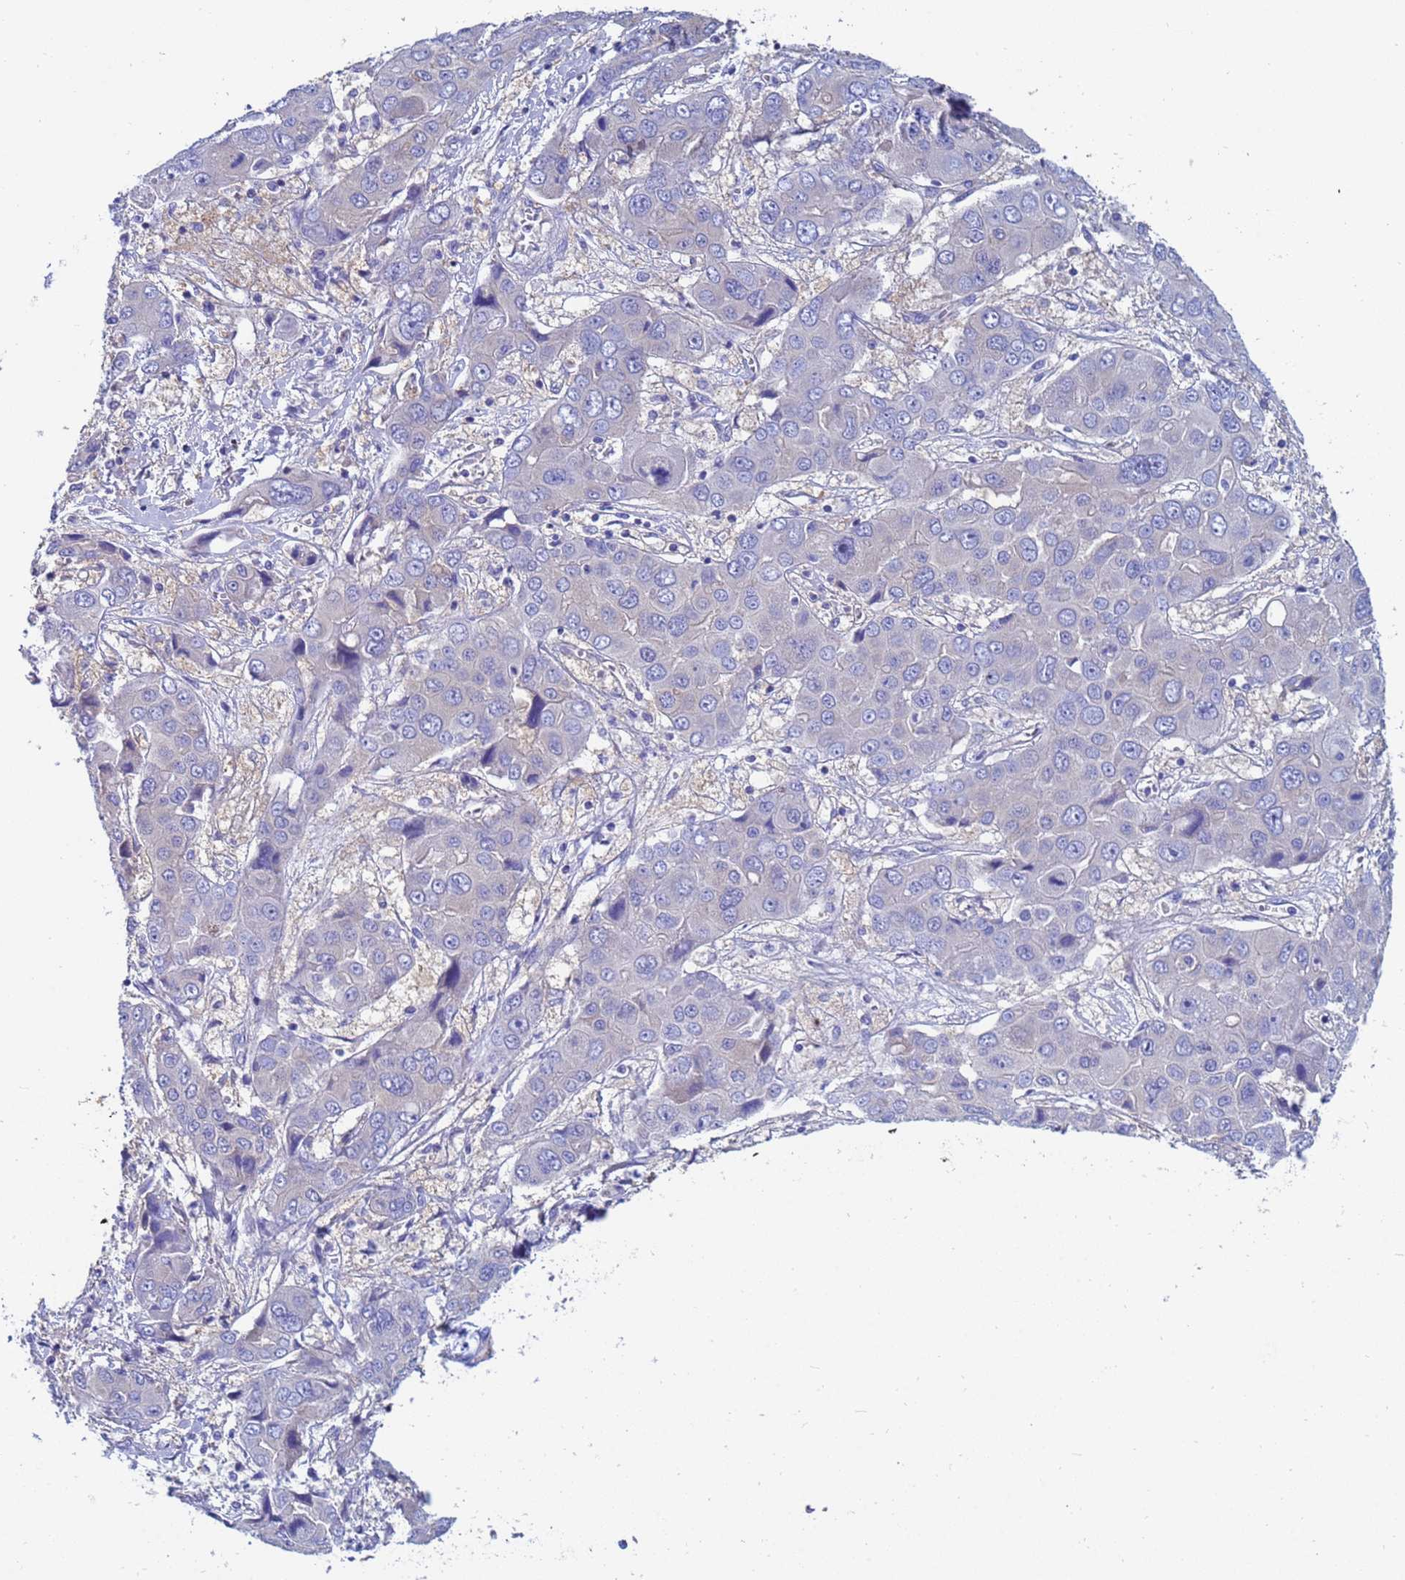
{"staining": {"intensity": "negative", "quantity": "none", "location": "none"}, "tissue": "liver cancer", "cell_type": "Tumor cells", "image_type": "cancer", "snomed": [{"axis": "morphology", "description": "Cholangiocarcinoma"}, {"axis": "topography", "description": "Liver"}], "caption": "The immunohistochemistry micrograph has no significant positivity in tumor cells of liver cancer tissue.", "gene": "UBE2O", "patient": {"sex": "male", "age": 67}}